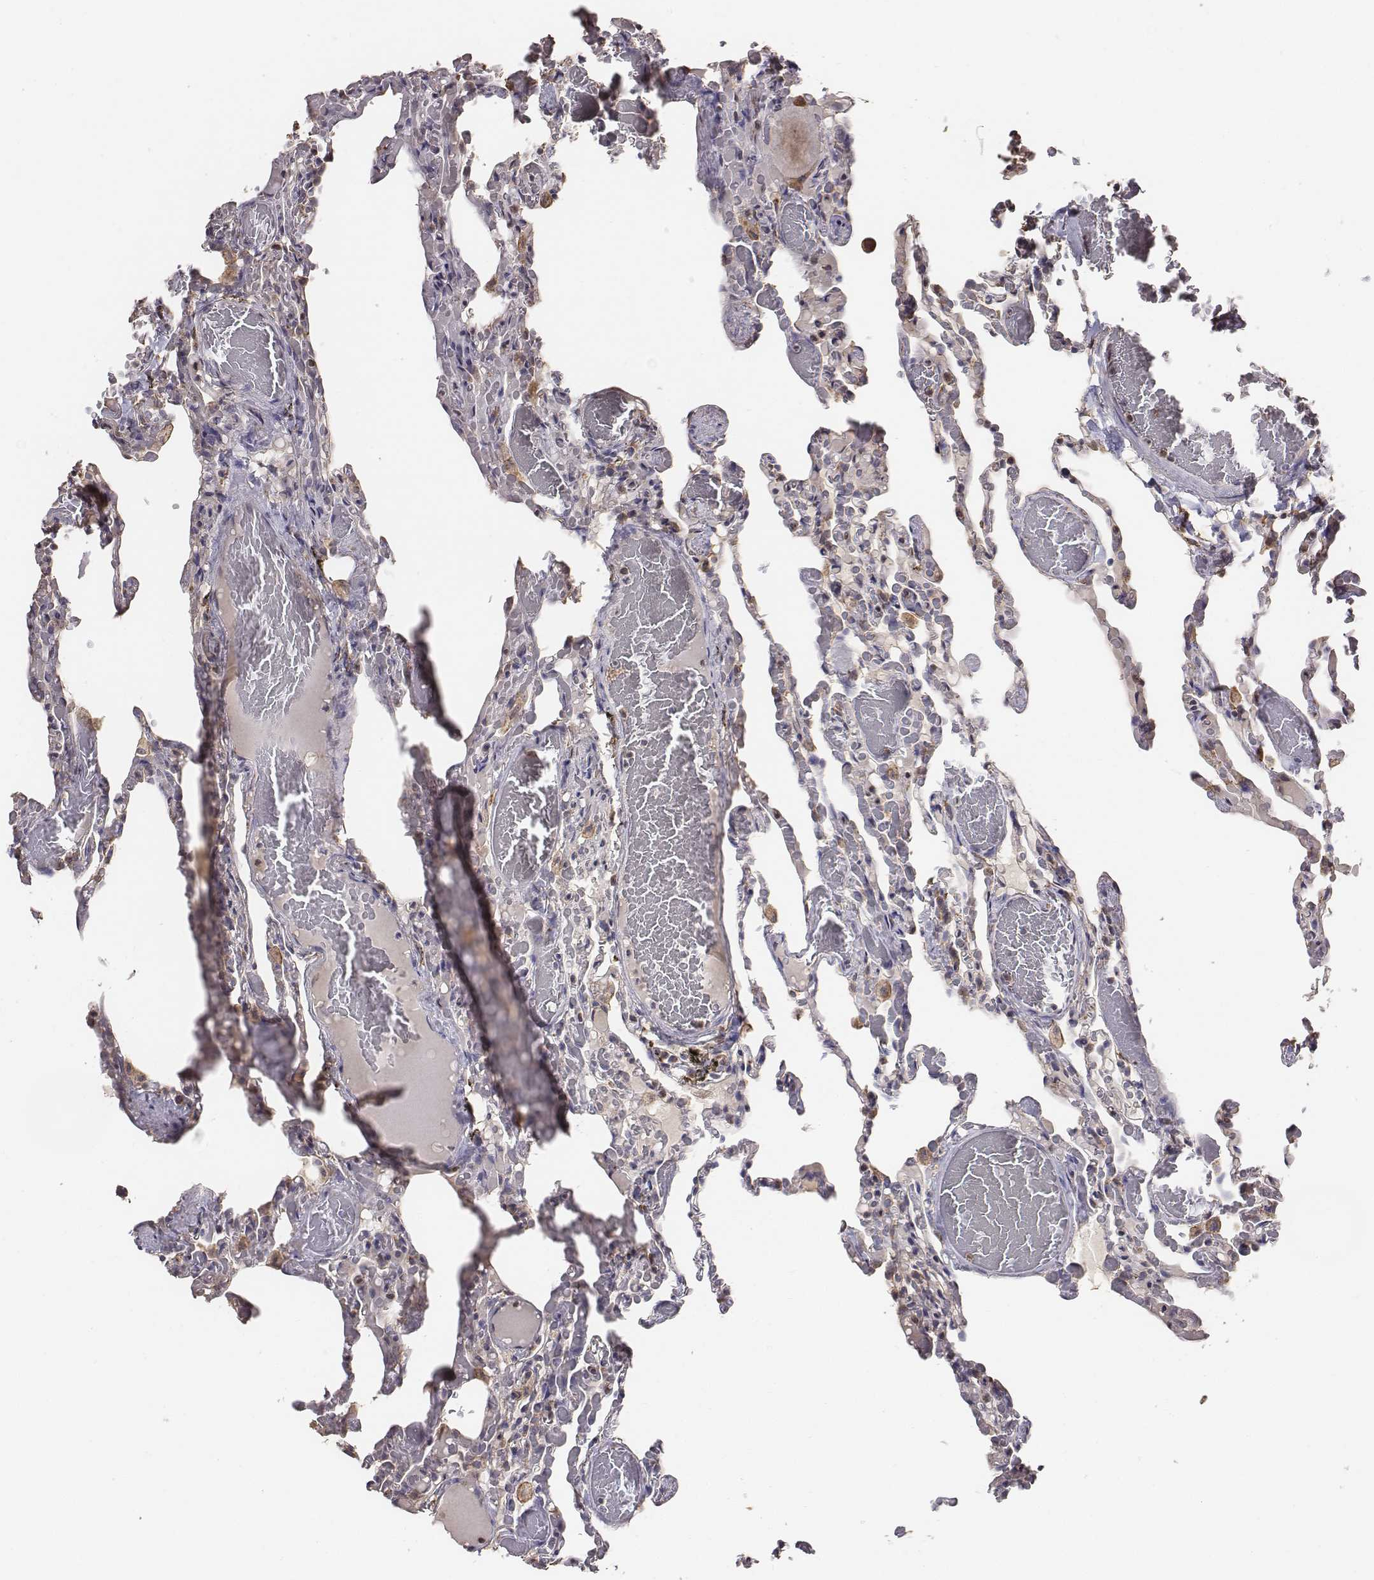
{"staining": {"intensity": "negative", "quantity": "none", "location": "none"}, "tissue": "lung", "cell_type": "Alveolar cells", "image_type": "normal", "snomed": [{"axis": "morphology", "description": "Normal tissue, NOS"}, {"axis": "topography", "description": "Lung"}], "caption": "High magnification brightfield microscopy of benign lung stained with DAB (3,3'-diaminobenzidine) (brown) and counterstained with hematoxylin (blue): alveolar cells show no significant positivity. The staining was performed using DAB (3,3'-diaminobenzidine) to visualize the protein expression in brown, while the nuclei were stained in blue with hematoxylin (Magnification: 20x).", "gene": "AP1B1", "patient": {"sex": "female", "age": 43}}